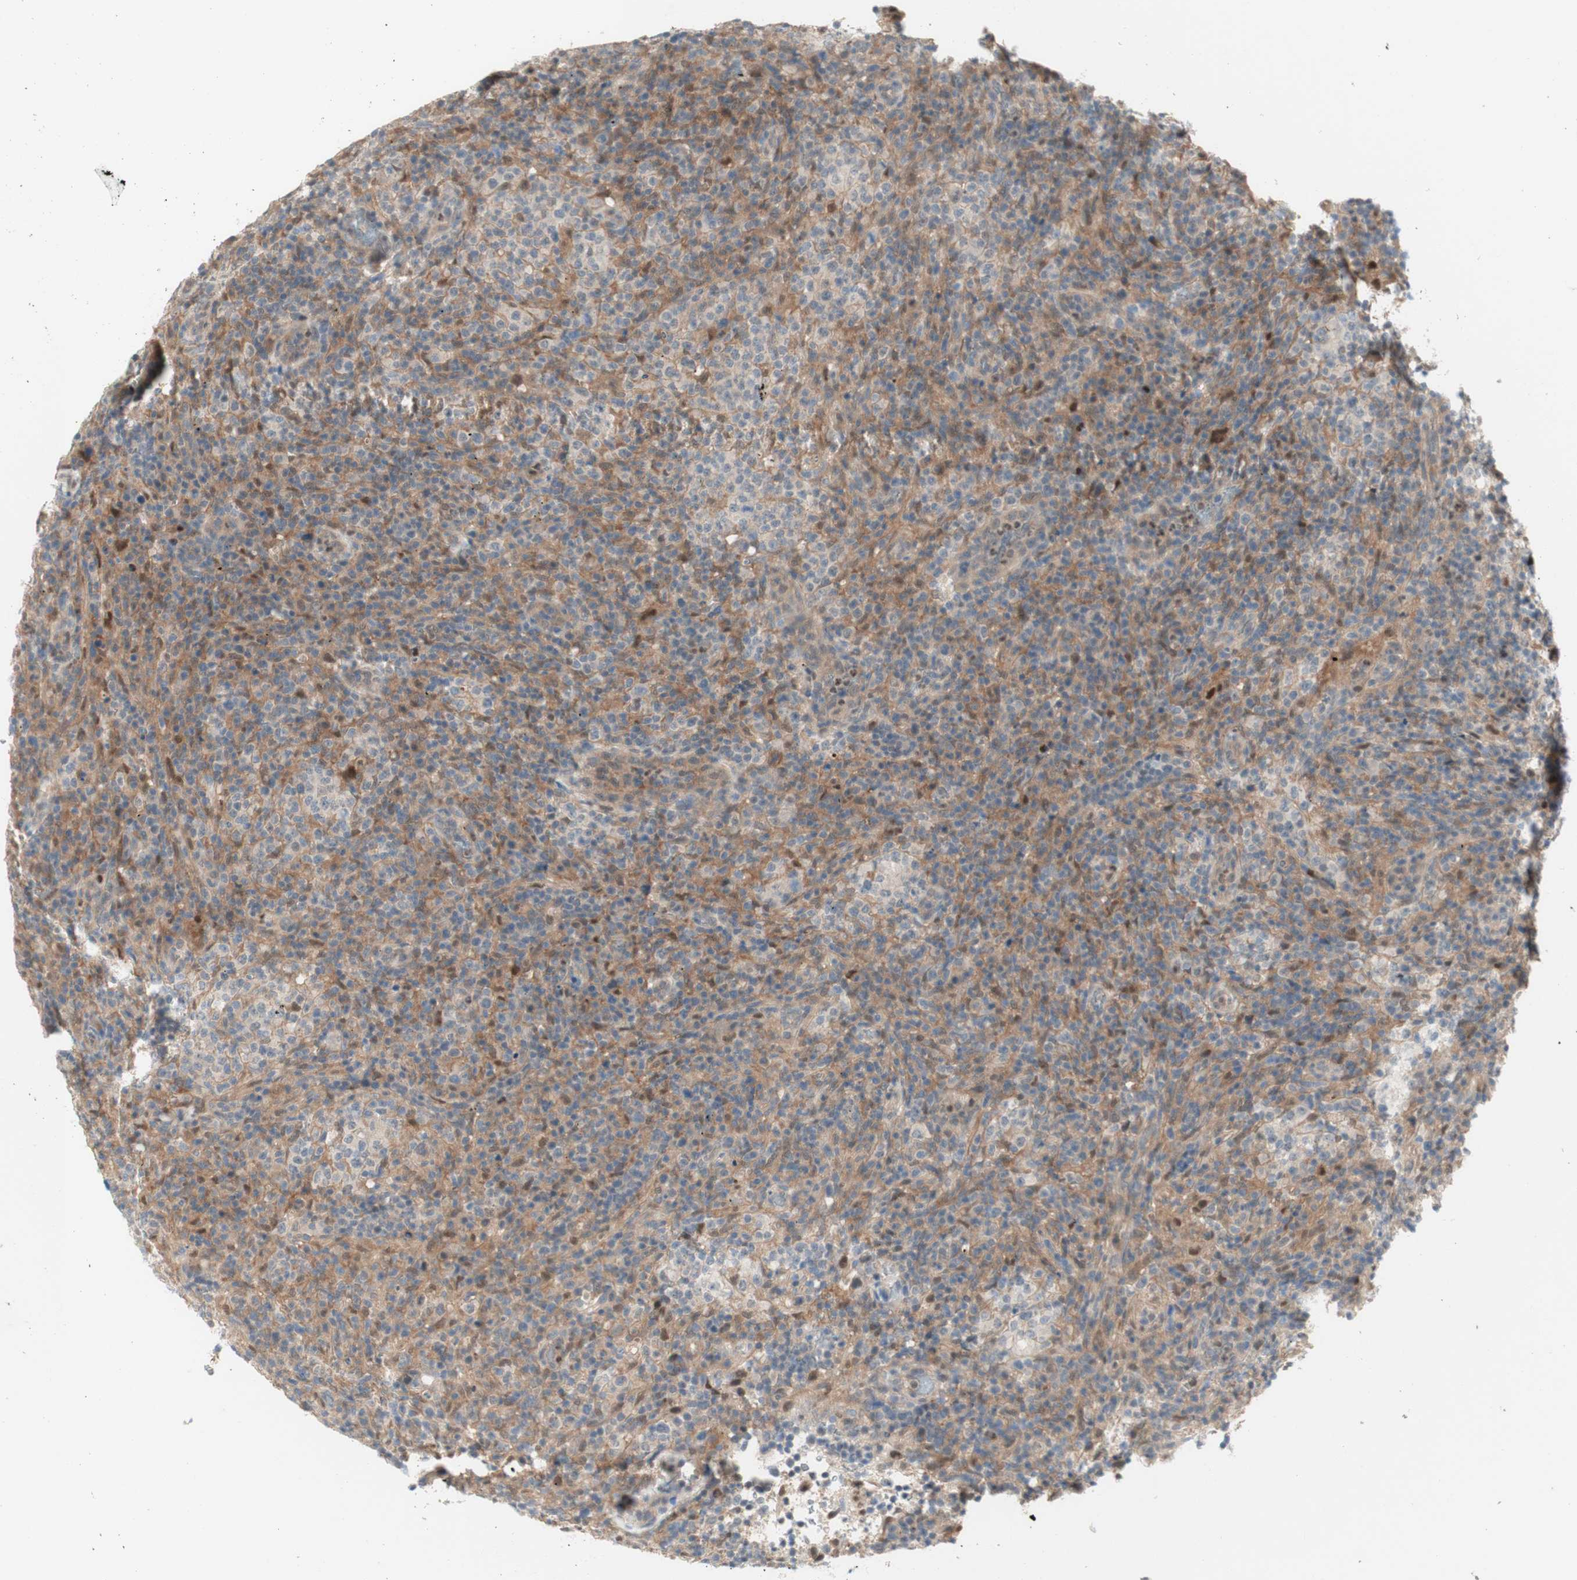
{"staining": {"intensity": "moderate", "quantity": "<25%", "location": "cytoplasmic/membranous,nuclear"}, "tissue": "lymphoma", "cell_type": "Tumor cells", "image_type": "cancer", "snomed": [{"axis": "morphology", "description": "Malignant lymphoma, non-Hodgkin's type, High grade"}, {"axis": "topography", "description": "Lymph node"}], "caption": "Lymphoma tissue shows moderate cytoplasmic/membranous and nuclear positivity in about <25% of tumor cells, visualized by immunohistochemistry.", "gene": "RFNG", "patient": {"sex": "female", "age": 76}}